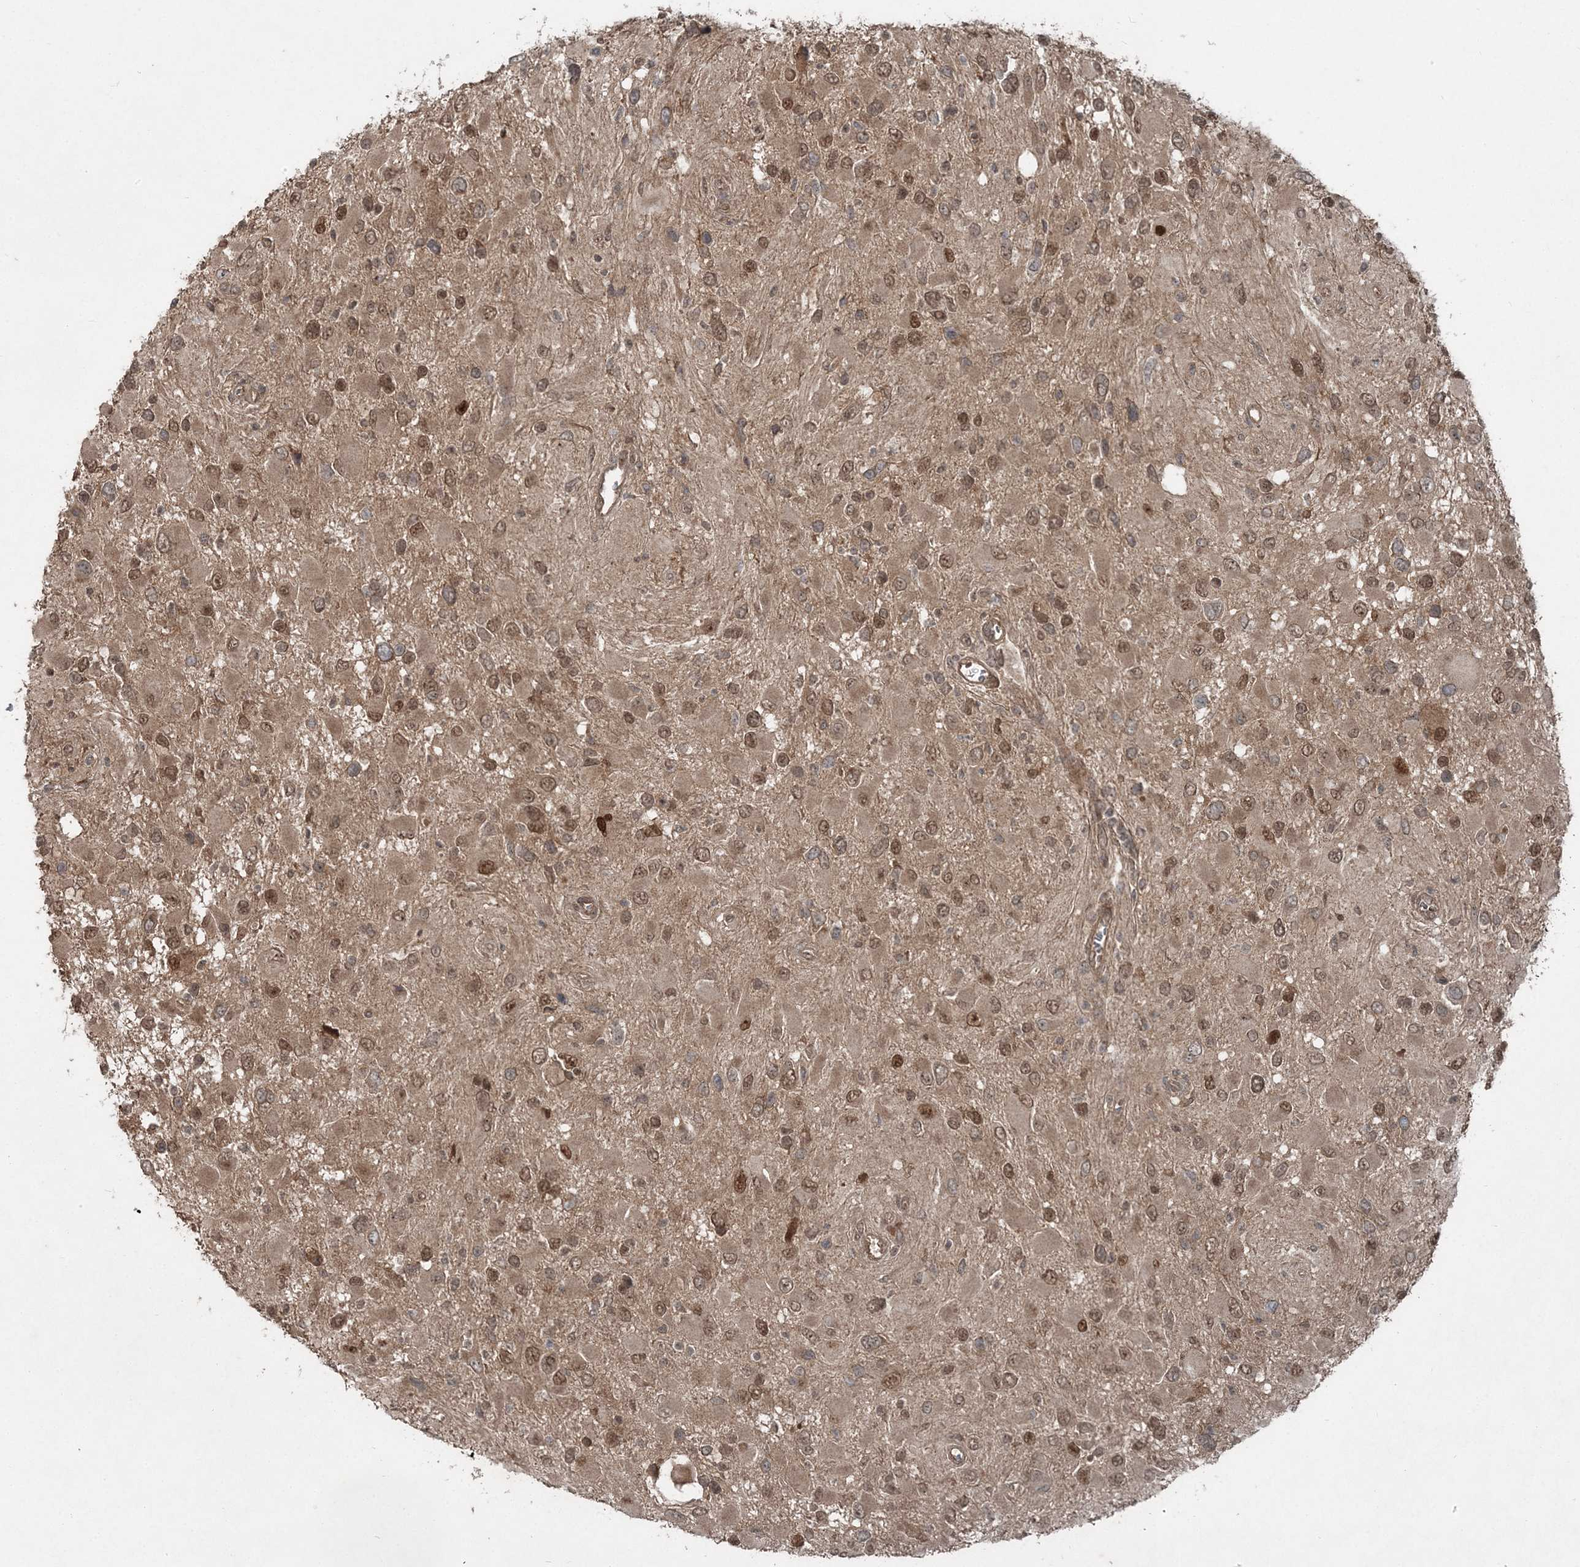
{"staining": {"intensity": "moderate", "quantity": ">75%", "location": "cytoplasmic/membranous,nuclear"}, "tissue": "glioma", "cell_type": "Tumor cells", "image_type": "cancer", "snomed": [{"axis": "morphology", "description": "Glioma, malignant, High grade"}, {"axis": "topography", "description": "Brain"}], "caption": "Immunohistochemical staining of malignant high-grade glioma shows medium levels of moderate cytoplasmic/membranous and nuclear expression in approximately >75% of tumor cells. (DAB (3,3'-diaminobenzidine) = brown stain, brightfield microscopy at high magnification).", "gene": "FBXL17", "patient": {"sex": "male", "age": 53}}